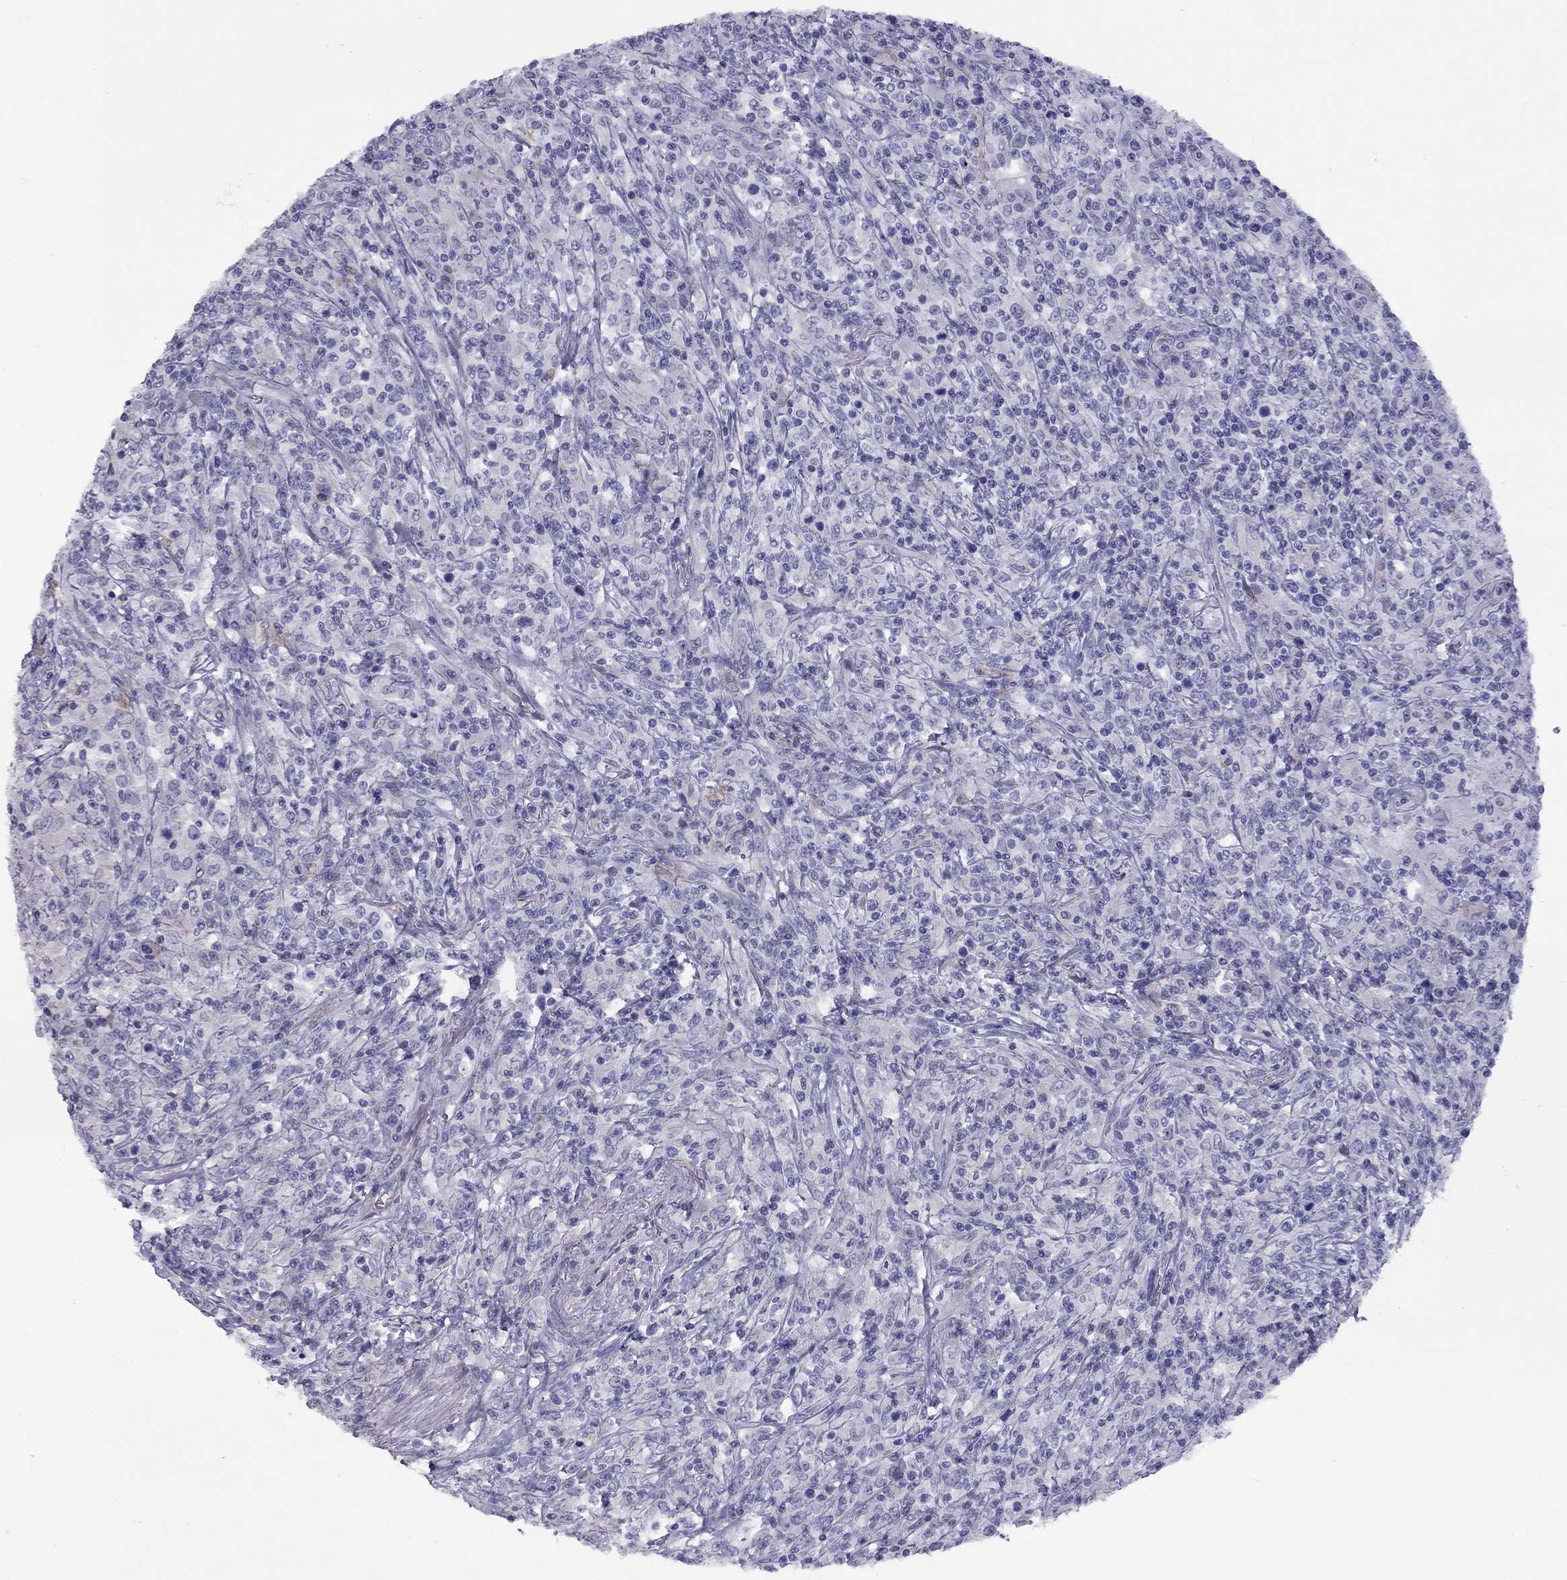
{"staining": {"intensity": "negative", "quantity": "none", "location": "none"}, "tissue": "lymphoma", "cell_type": "Tumor cells", "image_type": "cancer", "snomed": [{"axis": "morphology", "description": "Malignant lymphoma, non-Hodgkin's type, High grade"}, {"axis": "topography", "description": "Lung"}], "caption": "High-grade malignant lymphoma, non-Hodgkin's type was stained to show a protein in brown. There is no significant staining in tumor cells.", "gene": "CPNE4", "patient": {"sex": "male", "age": 79}}